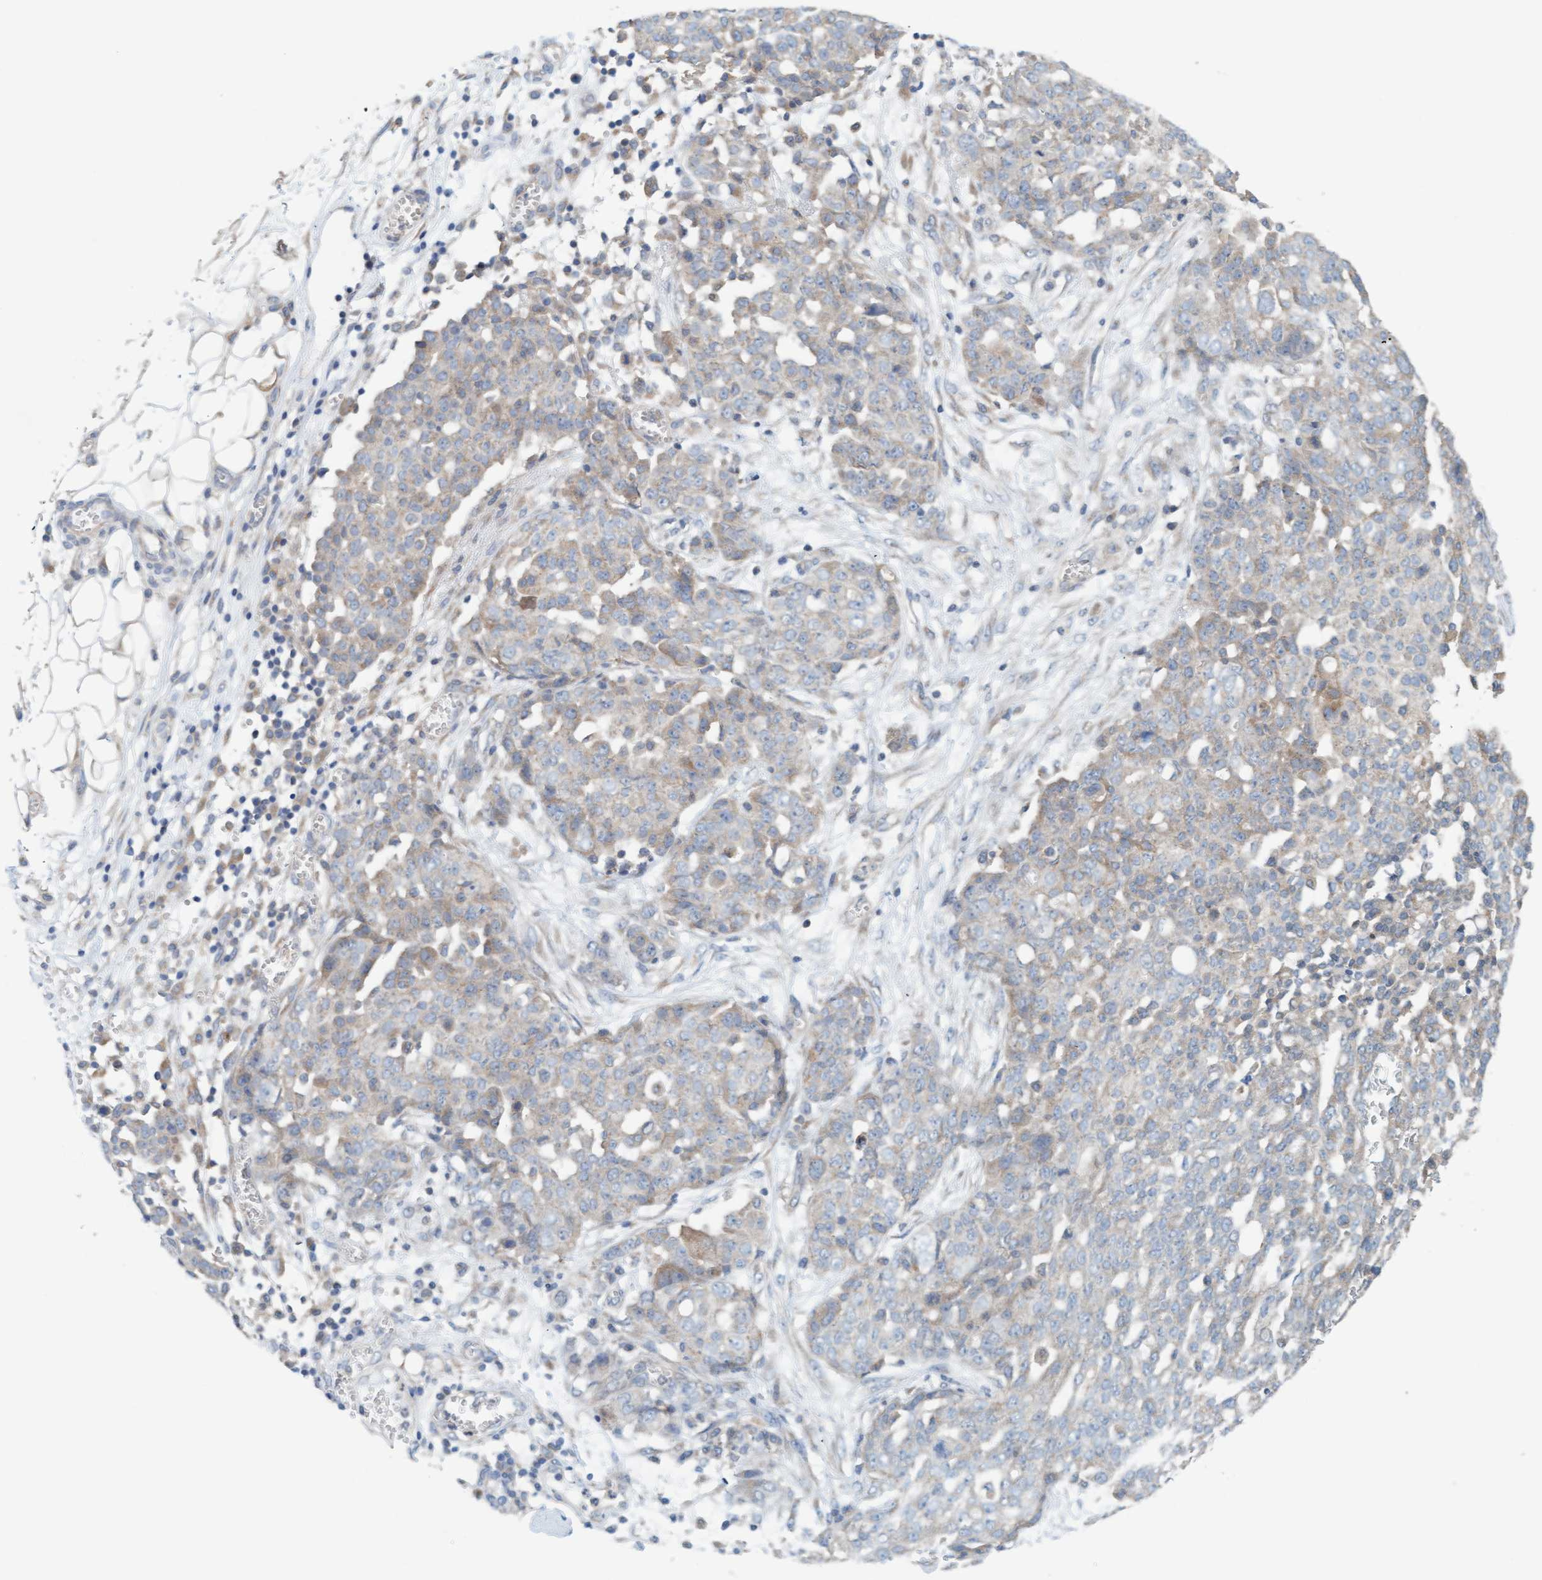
{"staining": {"intensity": "weak", "quantity": "<25%", "location": "cytoplasmic/membranous"}, "tissue": "ovarian cancer", "cell_type": "Tumor cells", "image_type": "cancer", "snomed": [{"axis": "morphology", "description": "Cystadenocarcinoma, serous, NOS"}, {"axis": "topography", "description": "Soft tissue"}, {"axis": "topography", "description": "Ovary"}], "caption": "An immunohistochemistry (IHC) histopathology image of serous cystadenocarcinoma (ovarian) is shown. There is no staining in tumor cells of serous cystadenocarcinoma (ovarian).", "gene": "UBAP1", "patient": {"sex": "female", "age": 57}}